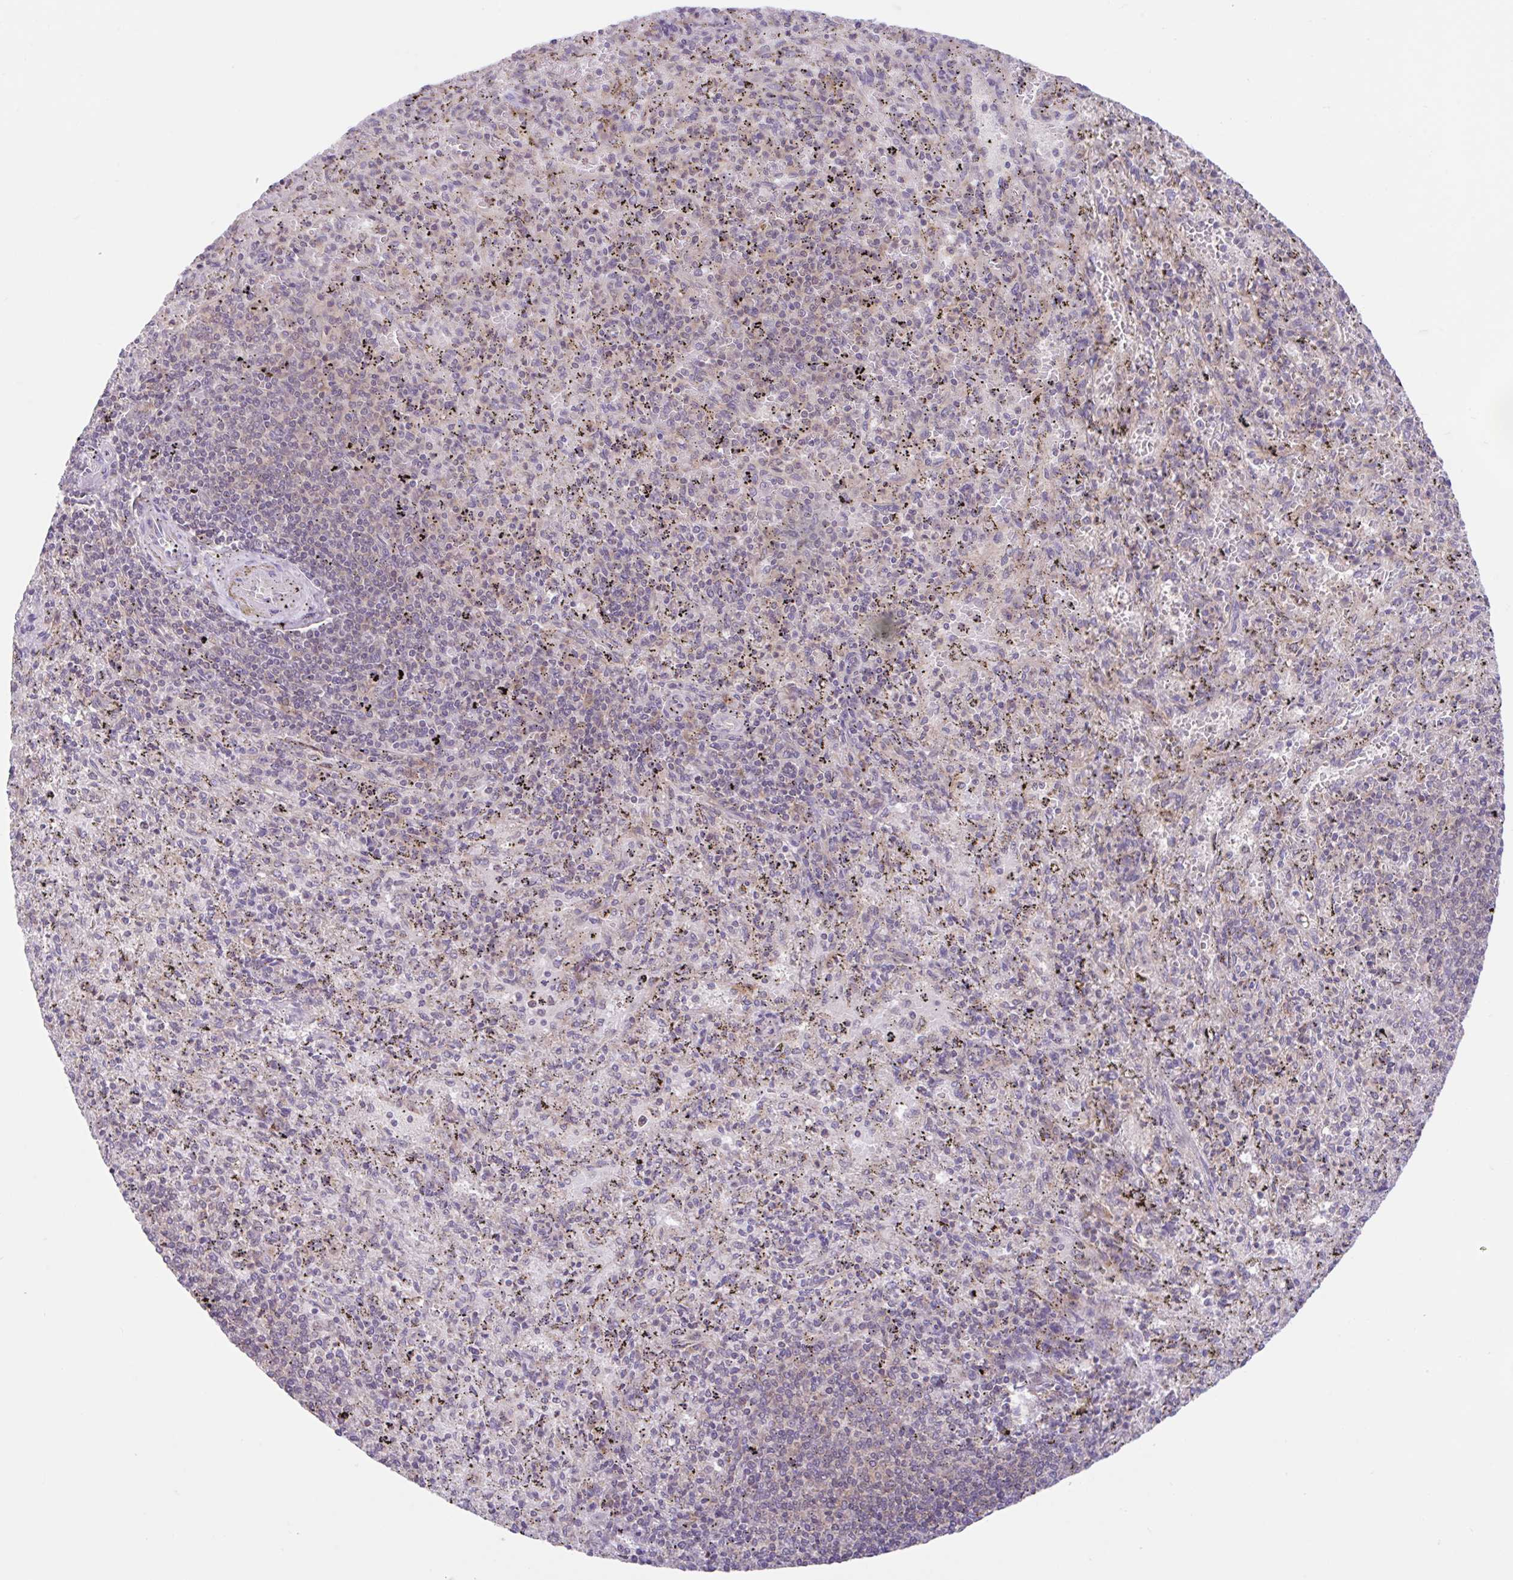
{"staining": {"intensity": "weak", "quantity": "25%-75%", "location": "cytoplasmic/membranous,nuclear"}, "tissue": "spleen", "cell_type": "Cells in red pulp", "image_type": "normal", "snomed": [{"axis": "morphology", "description": "Normal tissue, NOS"}, {"axis": "topography", "description": "Spleen"}], "caption": "Spleen stained with IHC displays weak cytoplasmic/membranous,nuclear staining in approximately 25%-75% of cells in red pulp. (DAB = brown stain, brightfield microscopy at high magnification).", "gene": "RALBP1", "patient": {"sex": "male", "age": 57}}